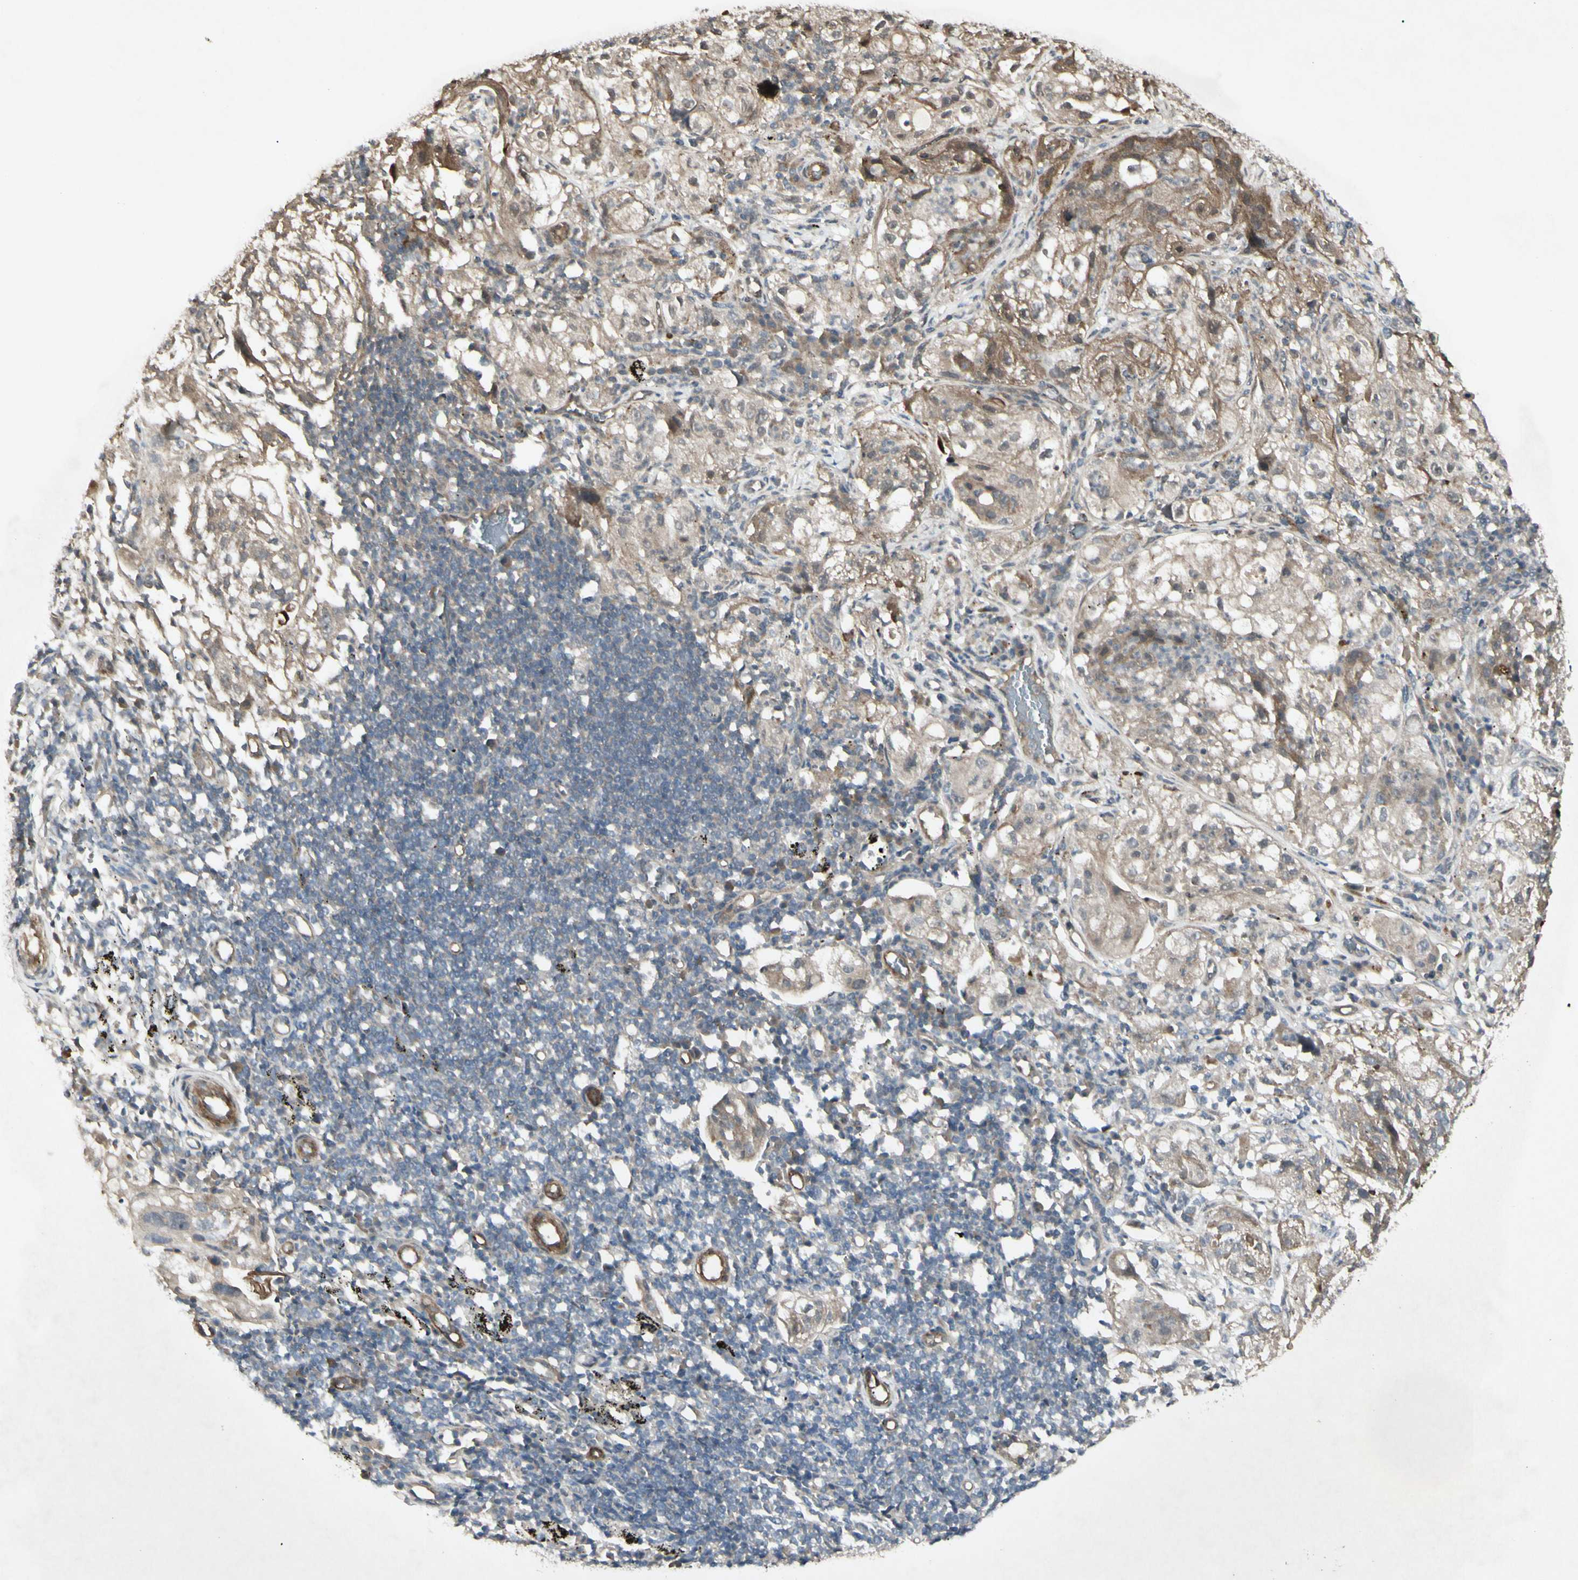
{"staining": {"intensity": "moderate", "quantity": "<25%", "location": "cytoplasmic/membranous"}, "tissue": "lung cancer", "cell_type": "Tumor cells", "image_type": "cancer", "snomed": [{"axis": "morphology", "description": "Inflammation, NOS"}, {"axis": "morphology", "description": "Squamous cell carcinoma, NOS"}, {"axis": "topography", "description": "Lymph node"}, {"axis": "topography", "description": "Soft tissue"}, {"axis": "topography", "description": "Lung"}], "caption": "Protein staining of squamous cell carcinoma (lung) tissue demonstrates moderate cytoplasmic/membranous expression in about <25% of tumor cells.", "gene": "JAG1", "patient": {"sex": "male", "age": 66}}